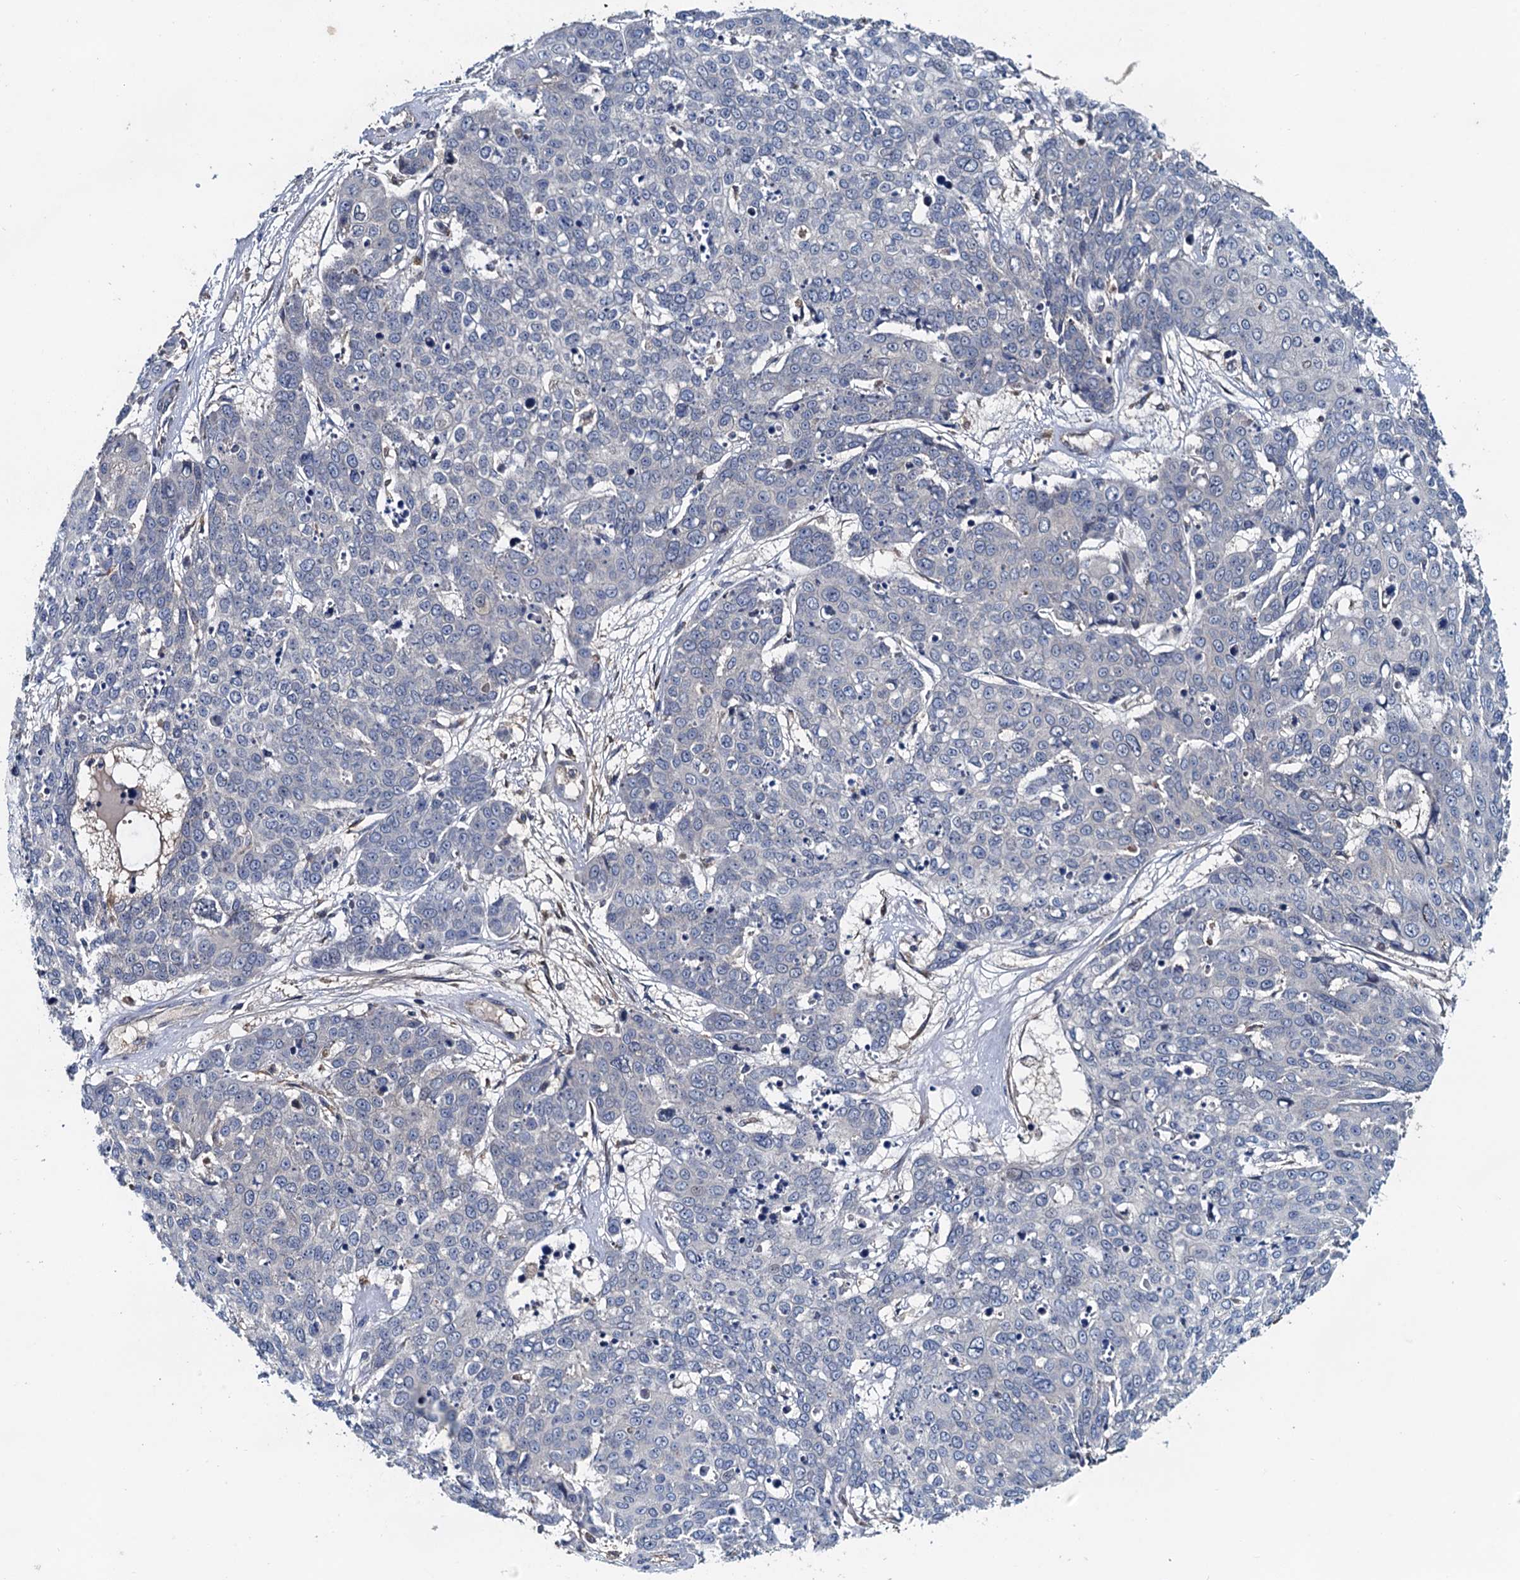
{"staining": {"intensity": "negative", "quantity": "none", "location": "none"}, "tissue": "skin cancer", "cell_type": "Tumor cells", "image_type": "cancer", "snomed": [{"axis": "morphology", "description": "Squamous cell carcinoma, NOS"}, {"axis": "topography", "description": "Skin"}], "caption": "Skin cancer stained for a protein using IHC reveals no positivity tumor cells.", "gene": "EFL1", "patient": {"sex": "male", "age": 71}}